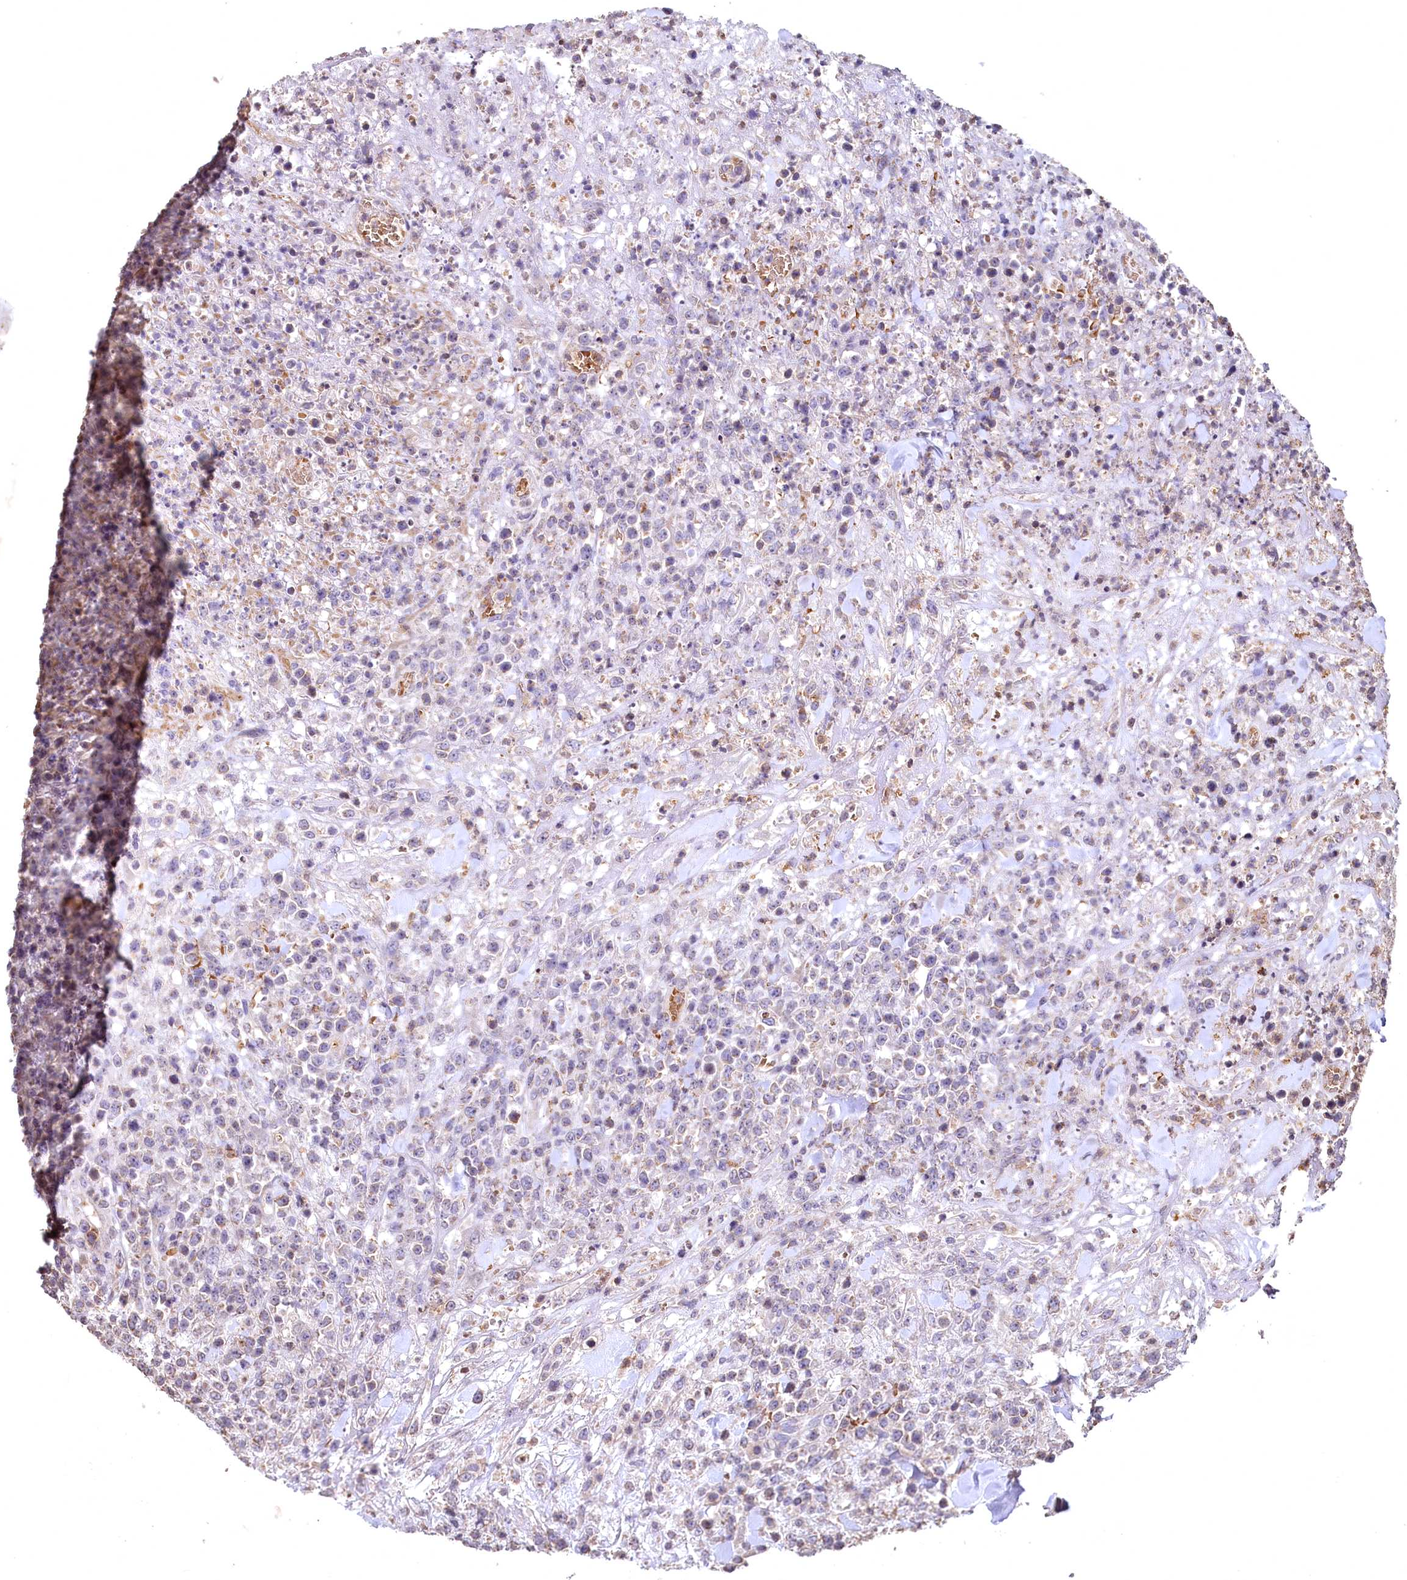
{"staining": {"intensity": "negative", "quantity": "none", "location": "none"}, "tissue": "lymphoma", "cell_type": "Tumor cells", "image_type": "cancer", "snomed": [{"axis": "morphology", "description": "Malignant lymphoma, non-Hodgkin's type, High grade"}, {"axis": "topography", "description": "Colon"}], "caption": "An immunohistochemistry (IHC) histopathology image of lymphoma is shown. There is no staining in tumor cells of lymphoma.", "gene": "SPTA1", "patient": {"sex": "female", "age": 53}}